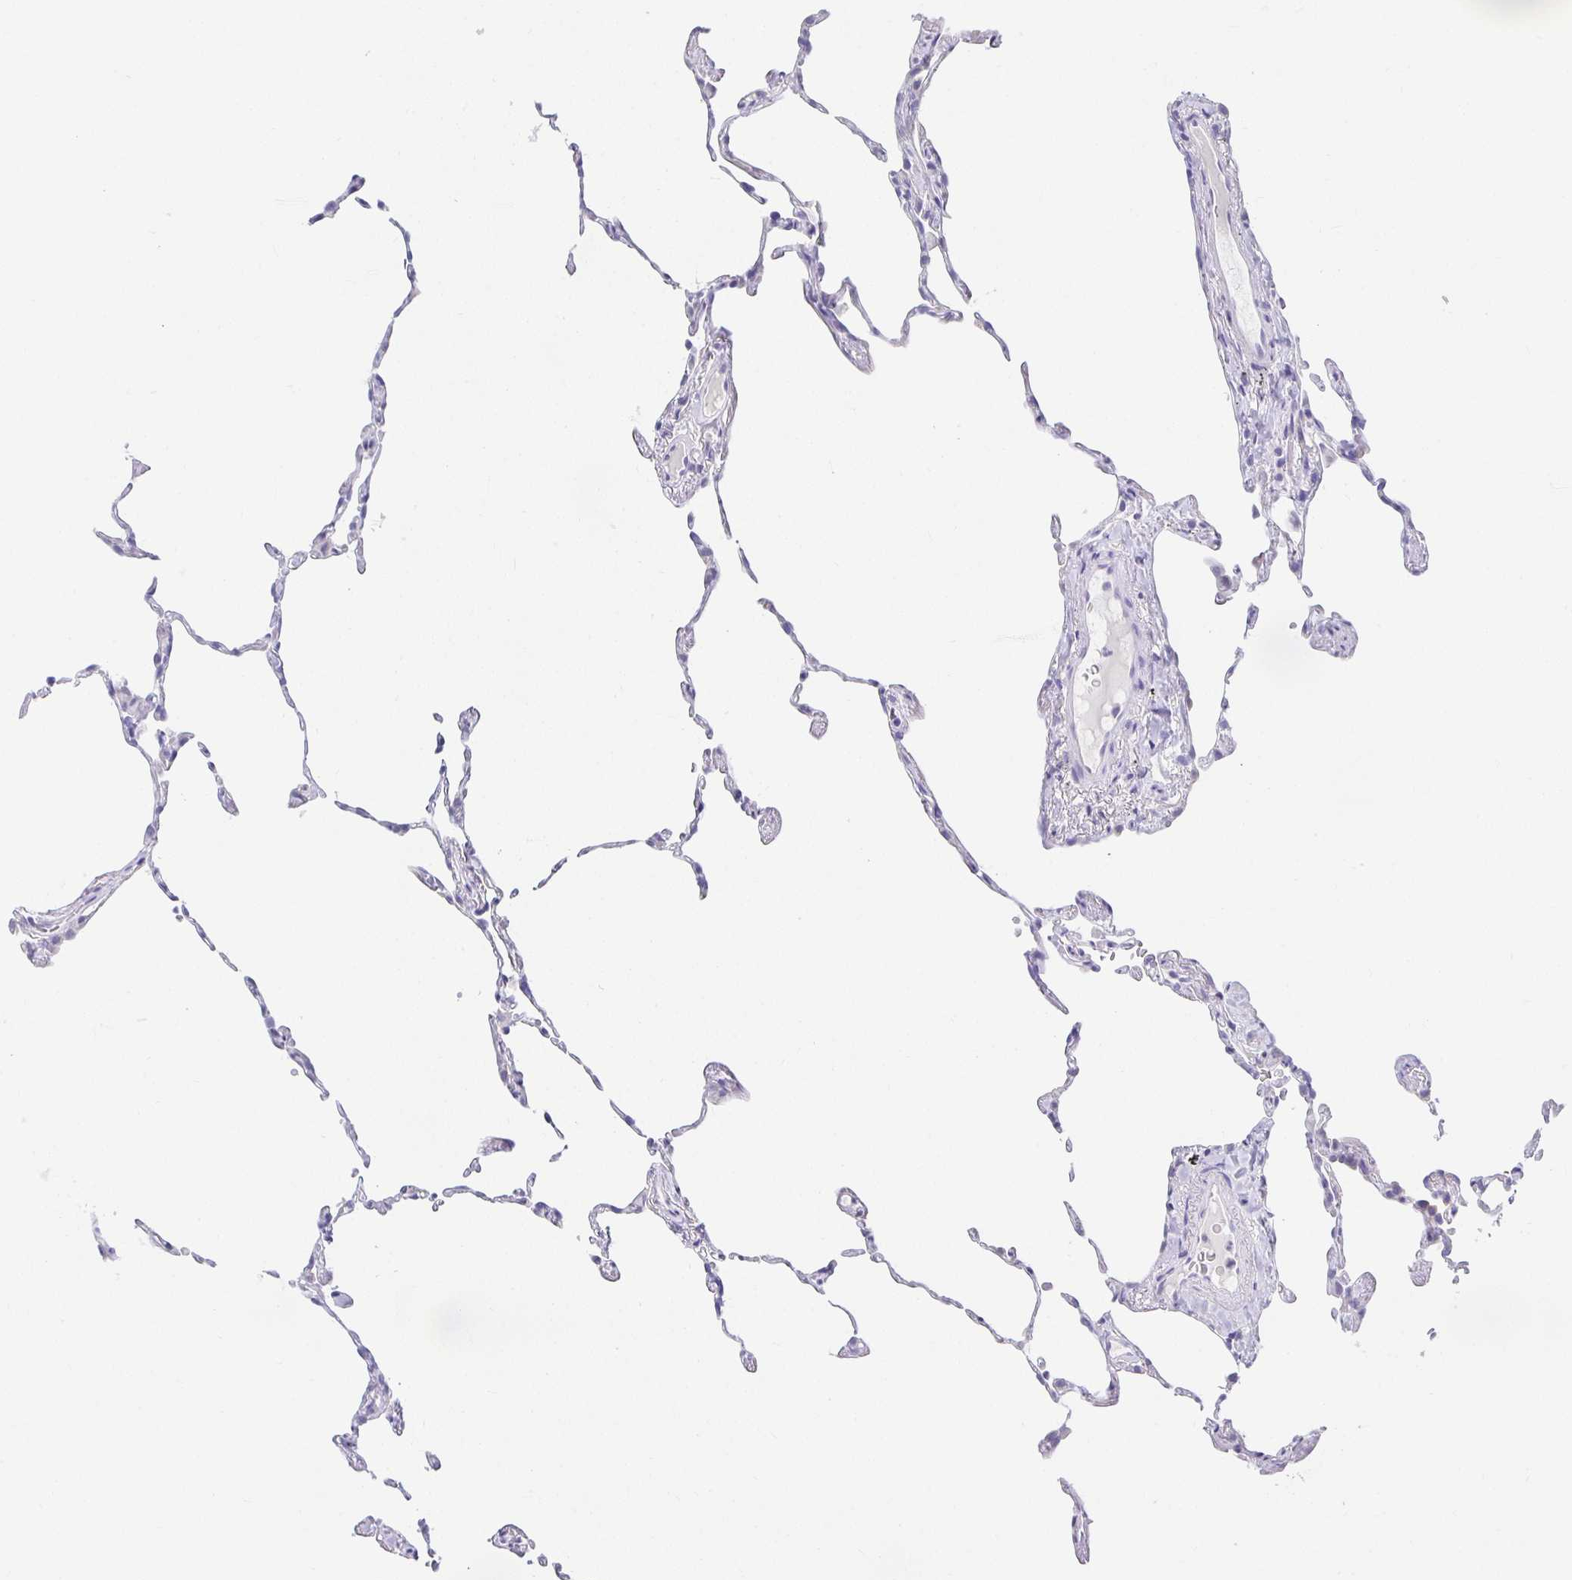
{"staining": {"intensity": "negative", "quantity": "none", "location": "none"}, "tissue": "lung", "cell_type": "Alveolar cells", "image_type": "normal", "snomed": [{"axis": "morphology", "description": "Normal tissue, NOS"}, {"axis": "topography", "description": "Lung"}], "caption": "A histopathology image of lung stained for a protein displays no brown staining in alveolar cells.", "gene": "CHAT", "patient": {"sex": "female", "age": 57}}